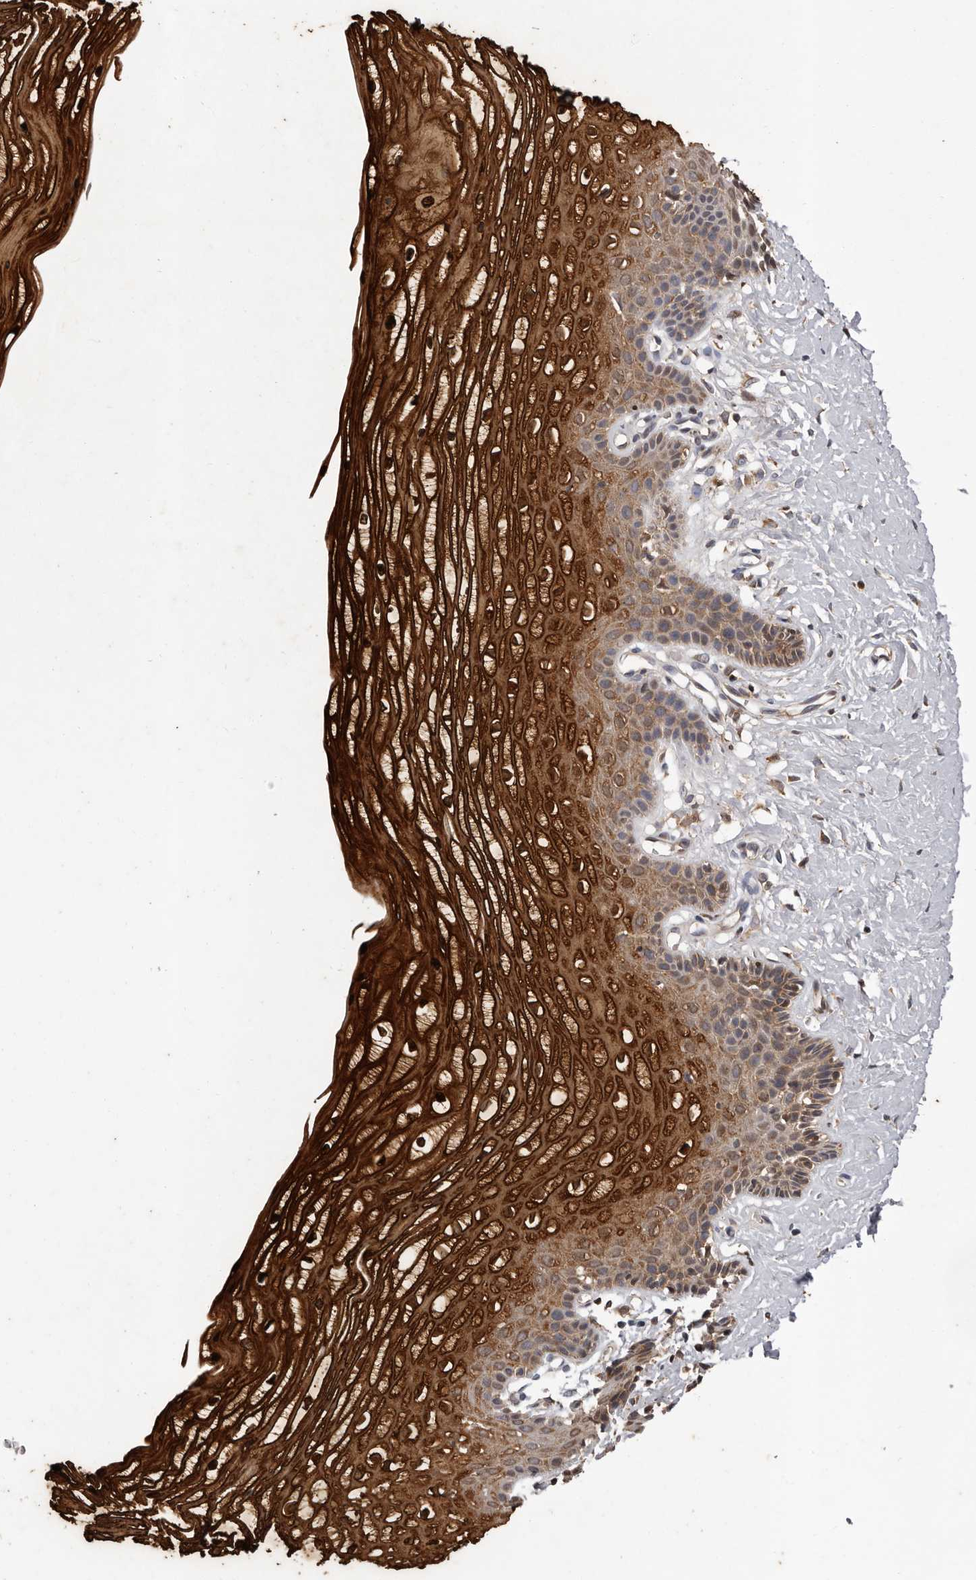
{"staining": {"intensity": "strong", "quantity": "25%-75%", "location": "cytoplasmic/membranous,nuclear"}, "tissue": "vagina", "cell_type": "Squamous epithelial cells", "image_type": "normal", "snomed": [{"axis": "morphology", "description": "Normal tissue, NOS"}, {"axis": "topography", "description": "Vagina"}, {"axis": "topography", "description": "Cervix"}], "caption": "DAB (3,3'-diaminobenzidine) immunohistochemical staining of normal vagina shows strong cytoplasmic/membranous,nuclear protein expression in about 25%-75% of squamous epithelial cells.", "gene": "MED8", "patient": {"sex": "female", "age": 40}}